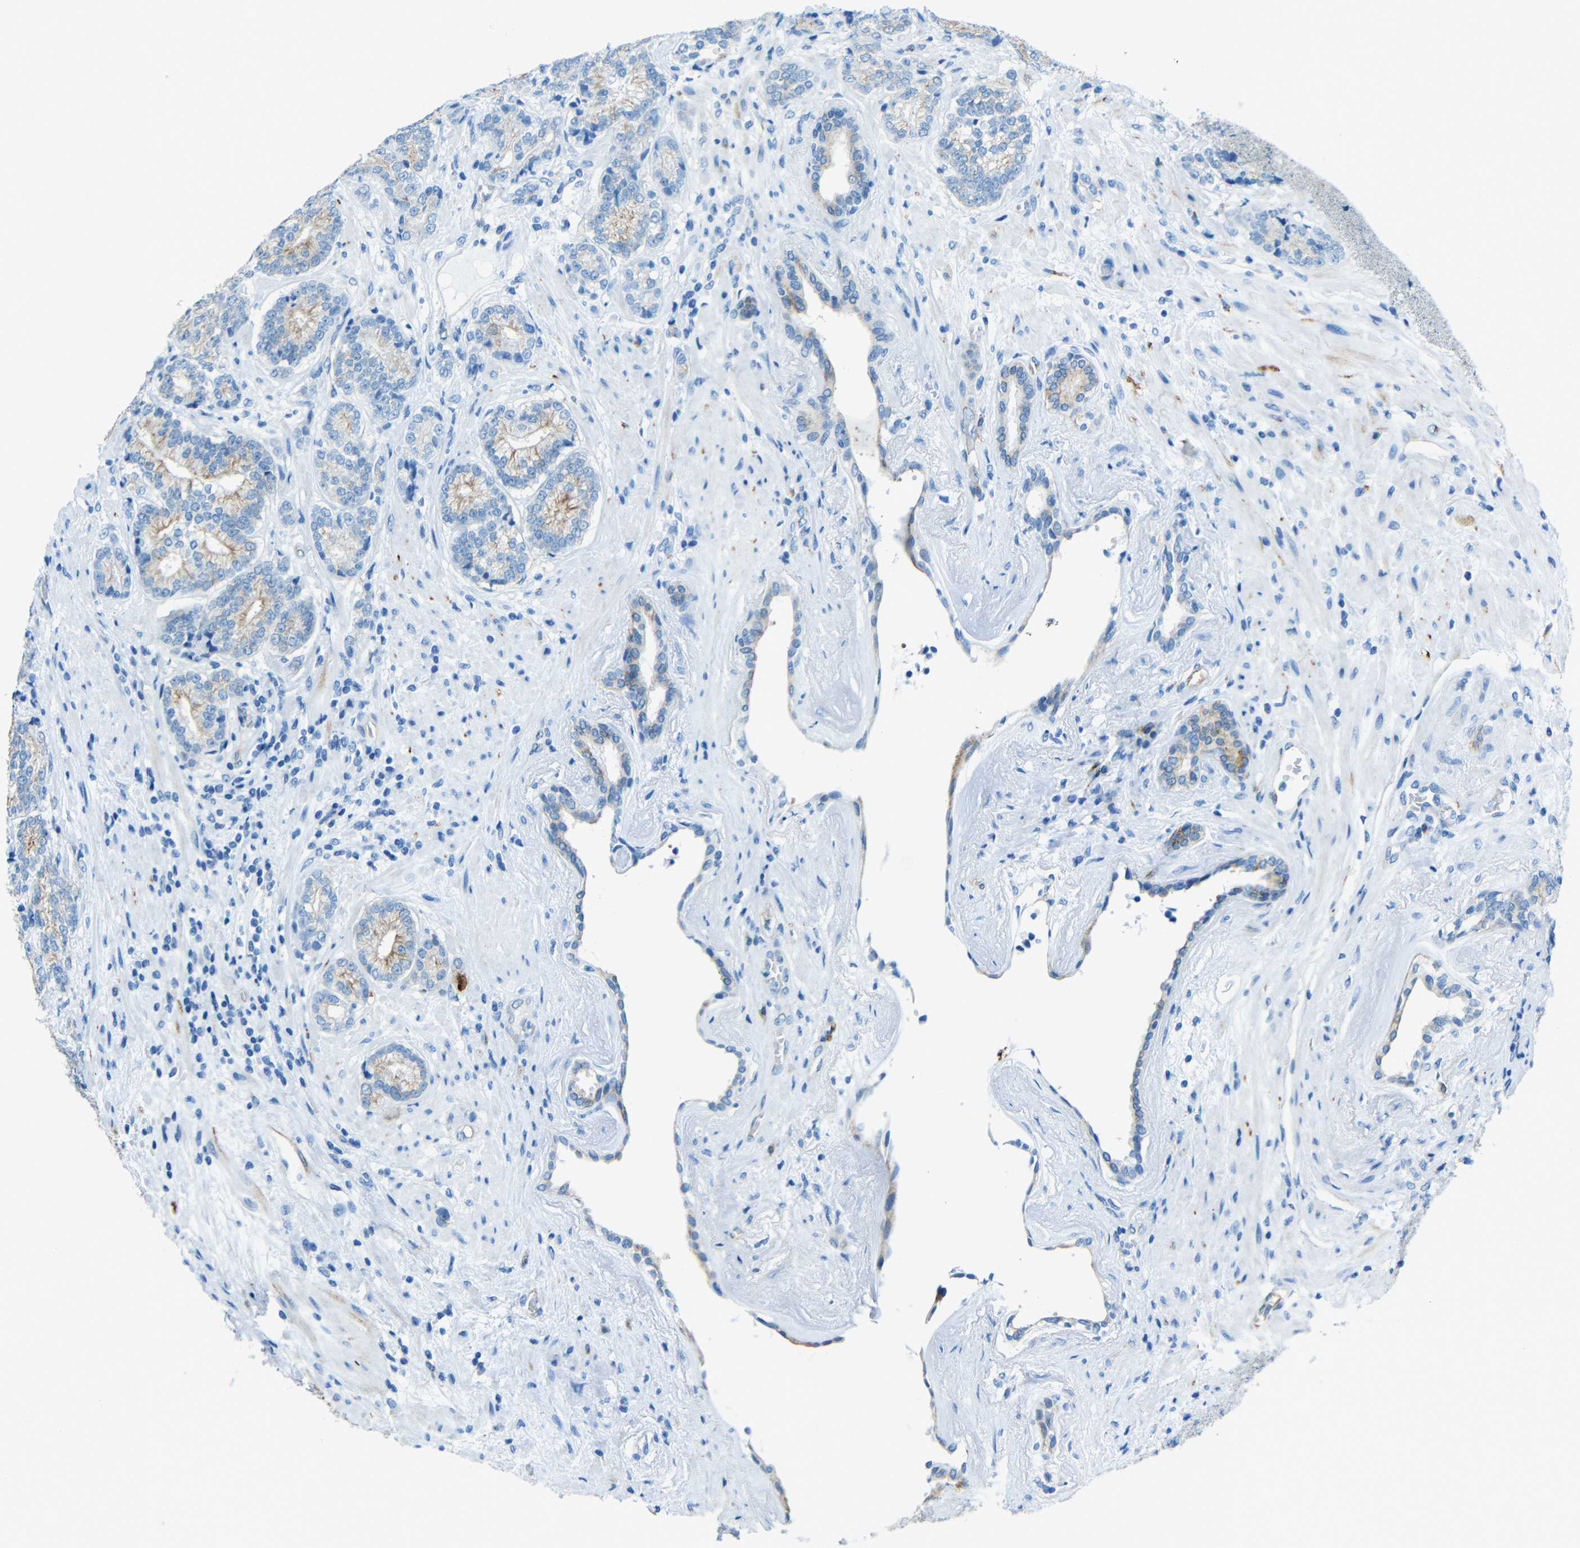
{"staining": {"intensity": "weak", "quantity": ">75%", "location": "cytoplasmic/membranous"}, "tissue": "prostate cancer", "cell_type": "Tumor cells", "image_type": "cancer", "snomed": [{"axis": "morphology", "description": "Adenocarcinoma, High grade"}, {"axis": "topography", "description": "Prostate"}], "caption": "Immunohistochemical staining of human adenocarcinoma (high-grade) (prostate) demonstrates weak cytoplasmic/membranous protein staining in approximately >75% of tumor cells. The protein is shown in brown color, while the nuclei are stained blue.", "gene": "TUBB4B", "patient": {"sex": "male", "age": 61}}